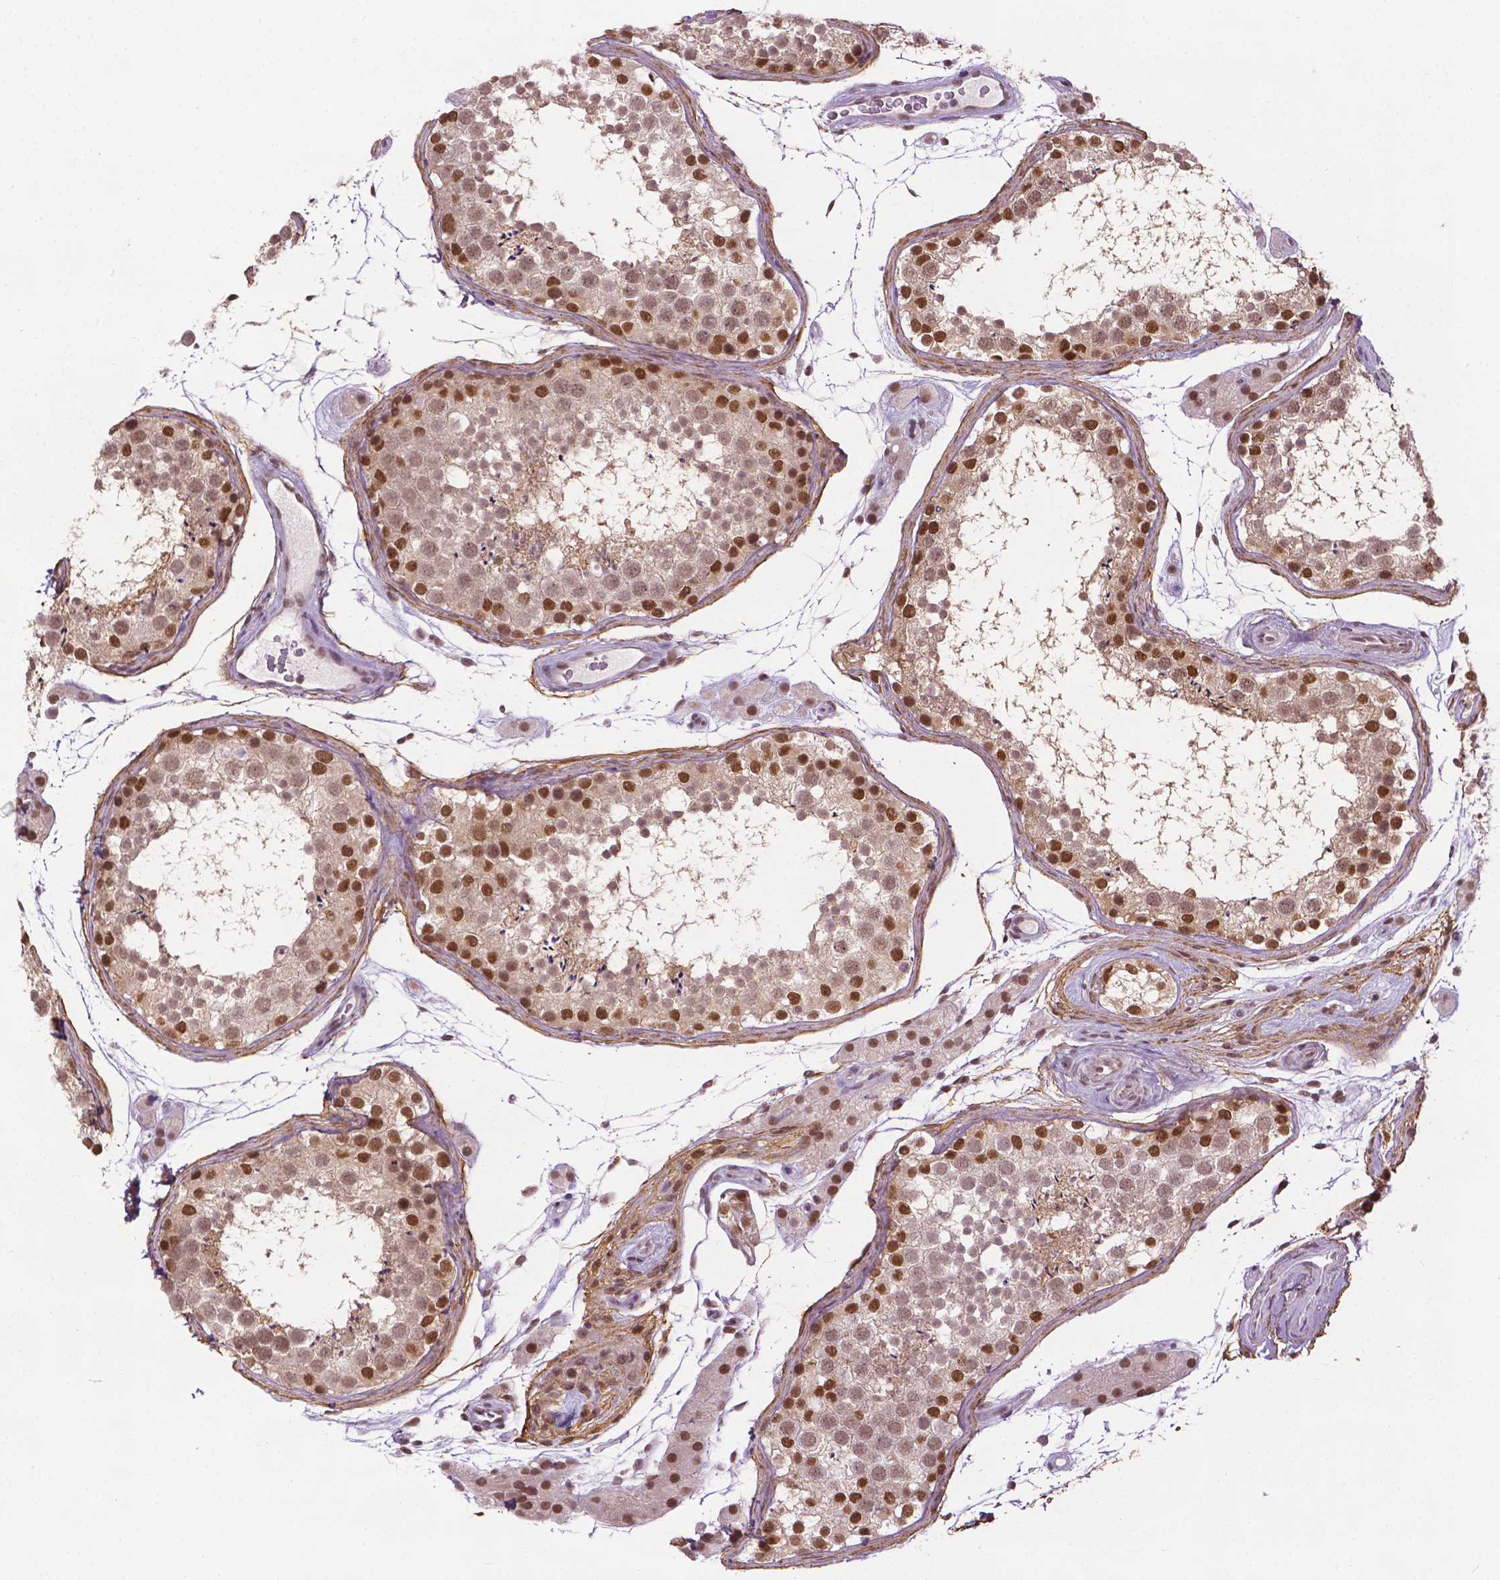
{"staining": {"intensity": "moderate", "quantity": ">75%", "location": "nuclear"}, "tissue": "testis", "cell_type": "Cells in seminiferous ducts", "image_type": "normal", "snomed": [{"axis": "morphology", "description": "Normal tissue, NOS"}, {"axis": "topography", "description": "Testis"}], "caption": "Immunohistochemistry image of normal testis: testis stained using immunohistochemistry shows medium levels of moderate protein expression localized specifically in the nuclear of cells in seminiferous ducts, appearing as a nuclear brown color.", "gene": "UBQLN4", "patient": {"sex": "male", "age": 41}}